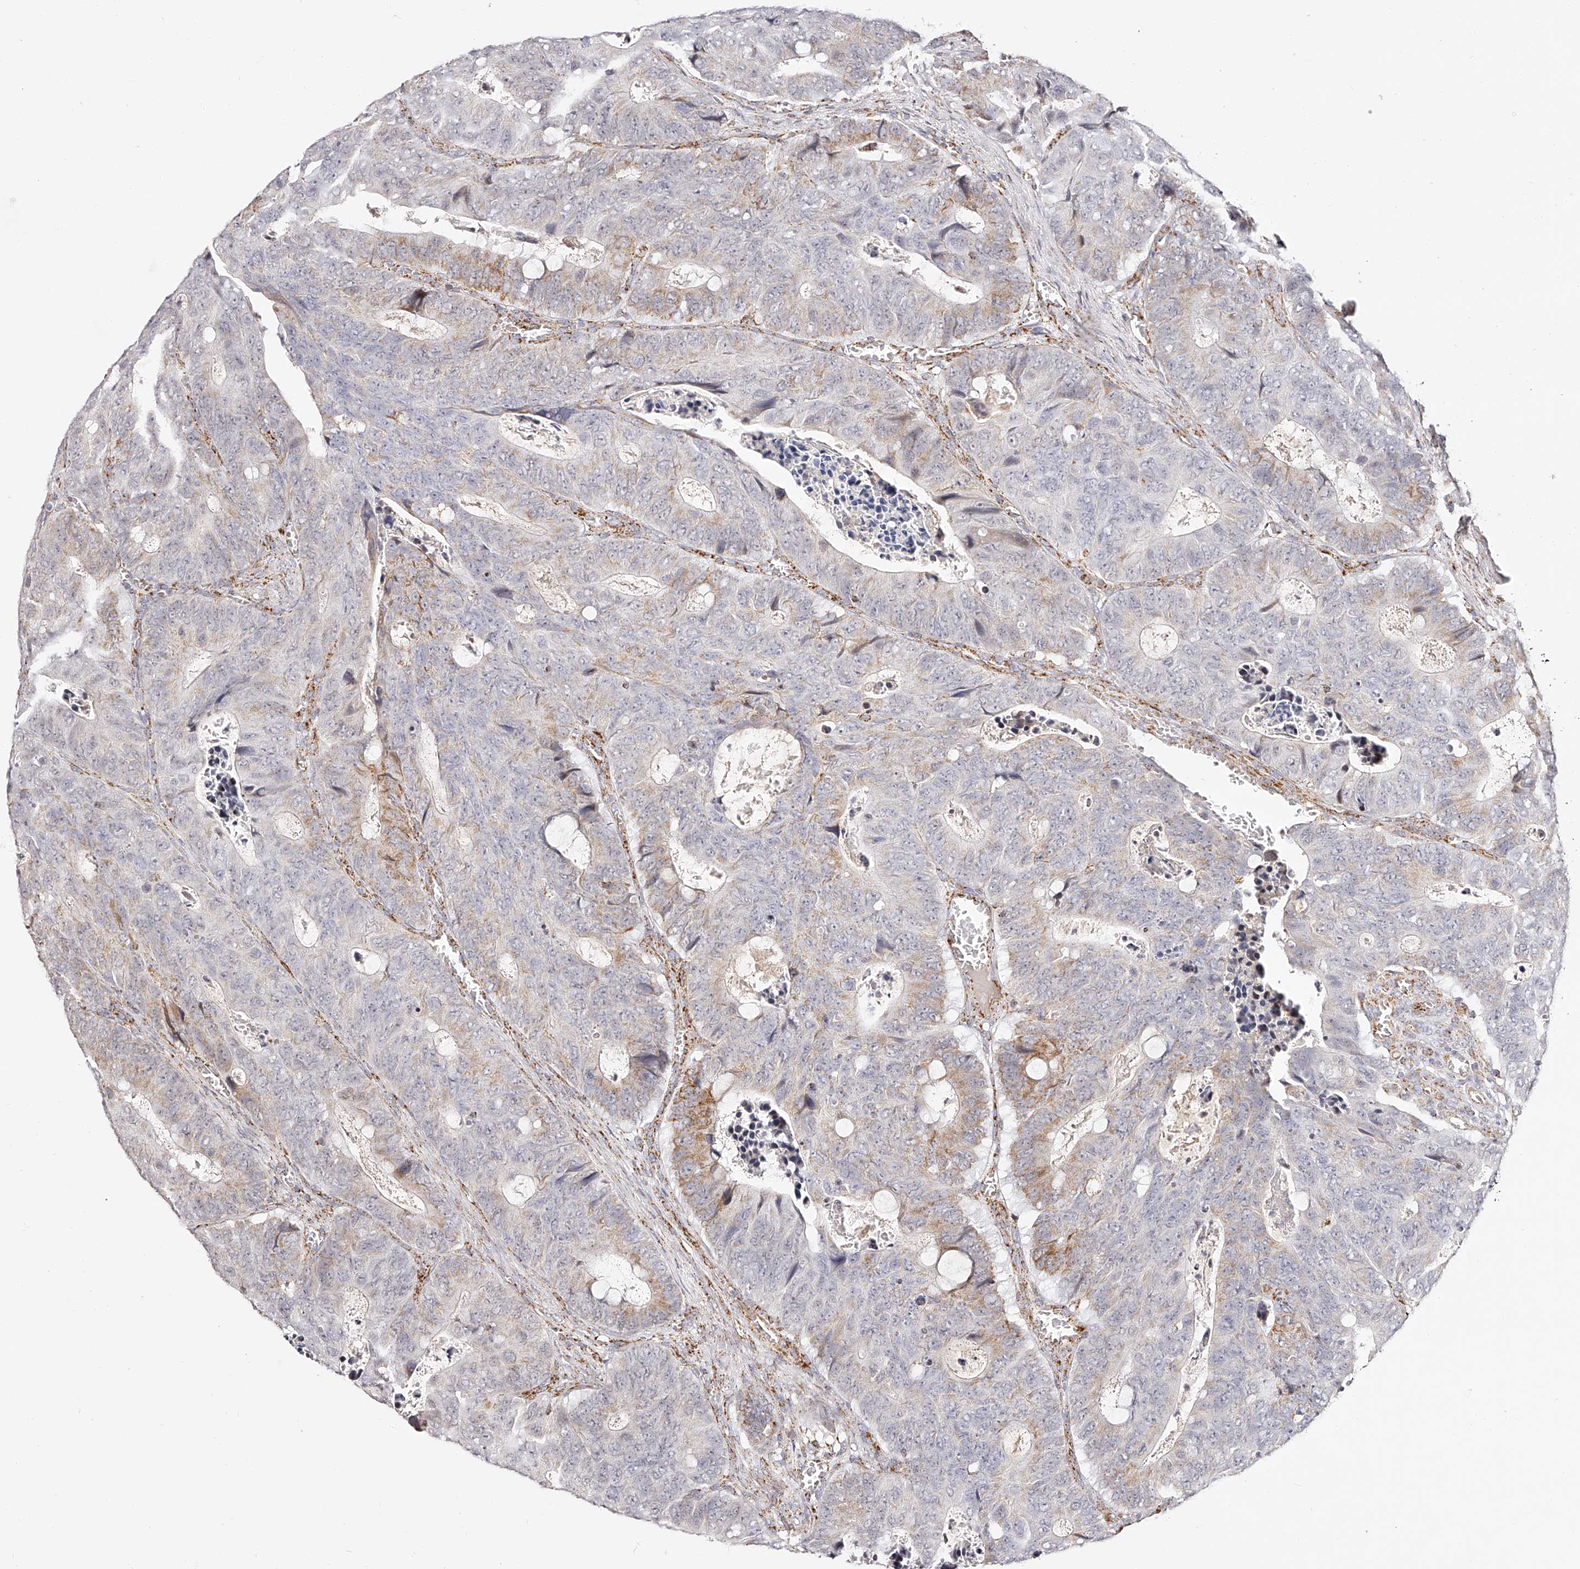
{"staining": {"intensity": "moderate", "quantity": "<25%", "location": "cytoplasmic/membranous"}, "tissue": "colorectal cancer", "cell_type": "Tumor cells", "image_type": "cancer", "snomed": [{"axis": "morphology", "description": "Adenocarcinoma, NOS"}, {"axis": "topography", "description": "Colon"}], "caption": "A brown stain shows moderate cytoplasmic/membranous positivity of a protein in human colorectal cancer tumor cells.", "gene": "NDUFV3", "patient": {"sex": "male", "age": 87}}